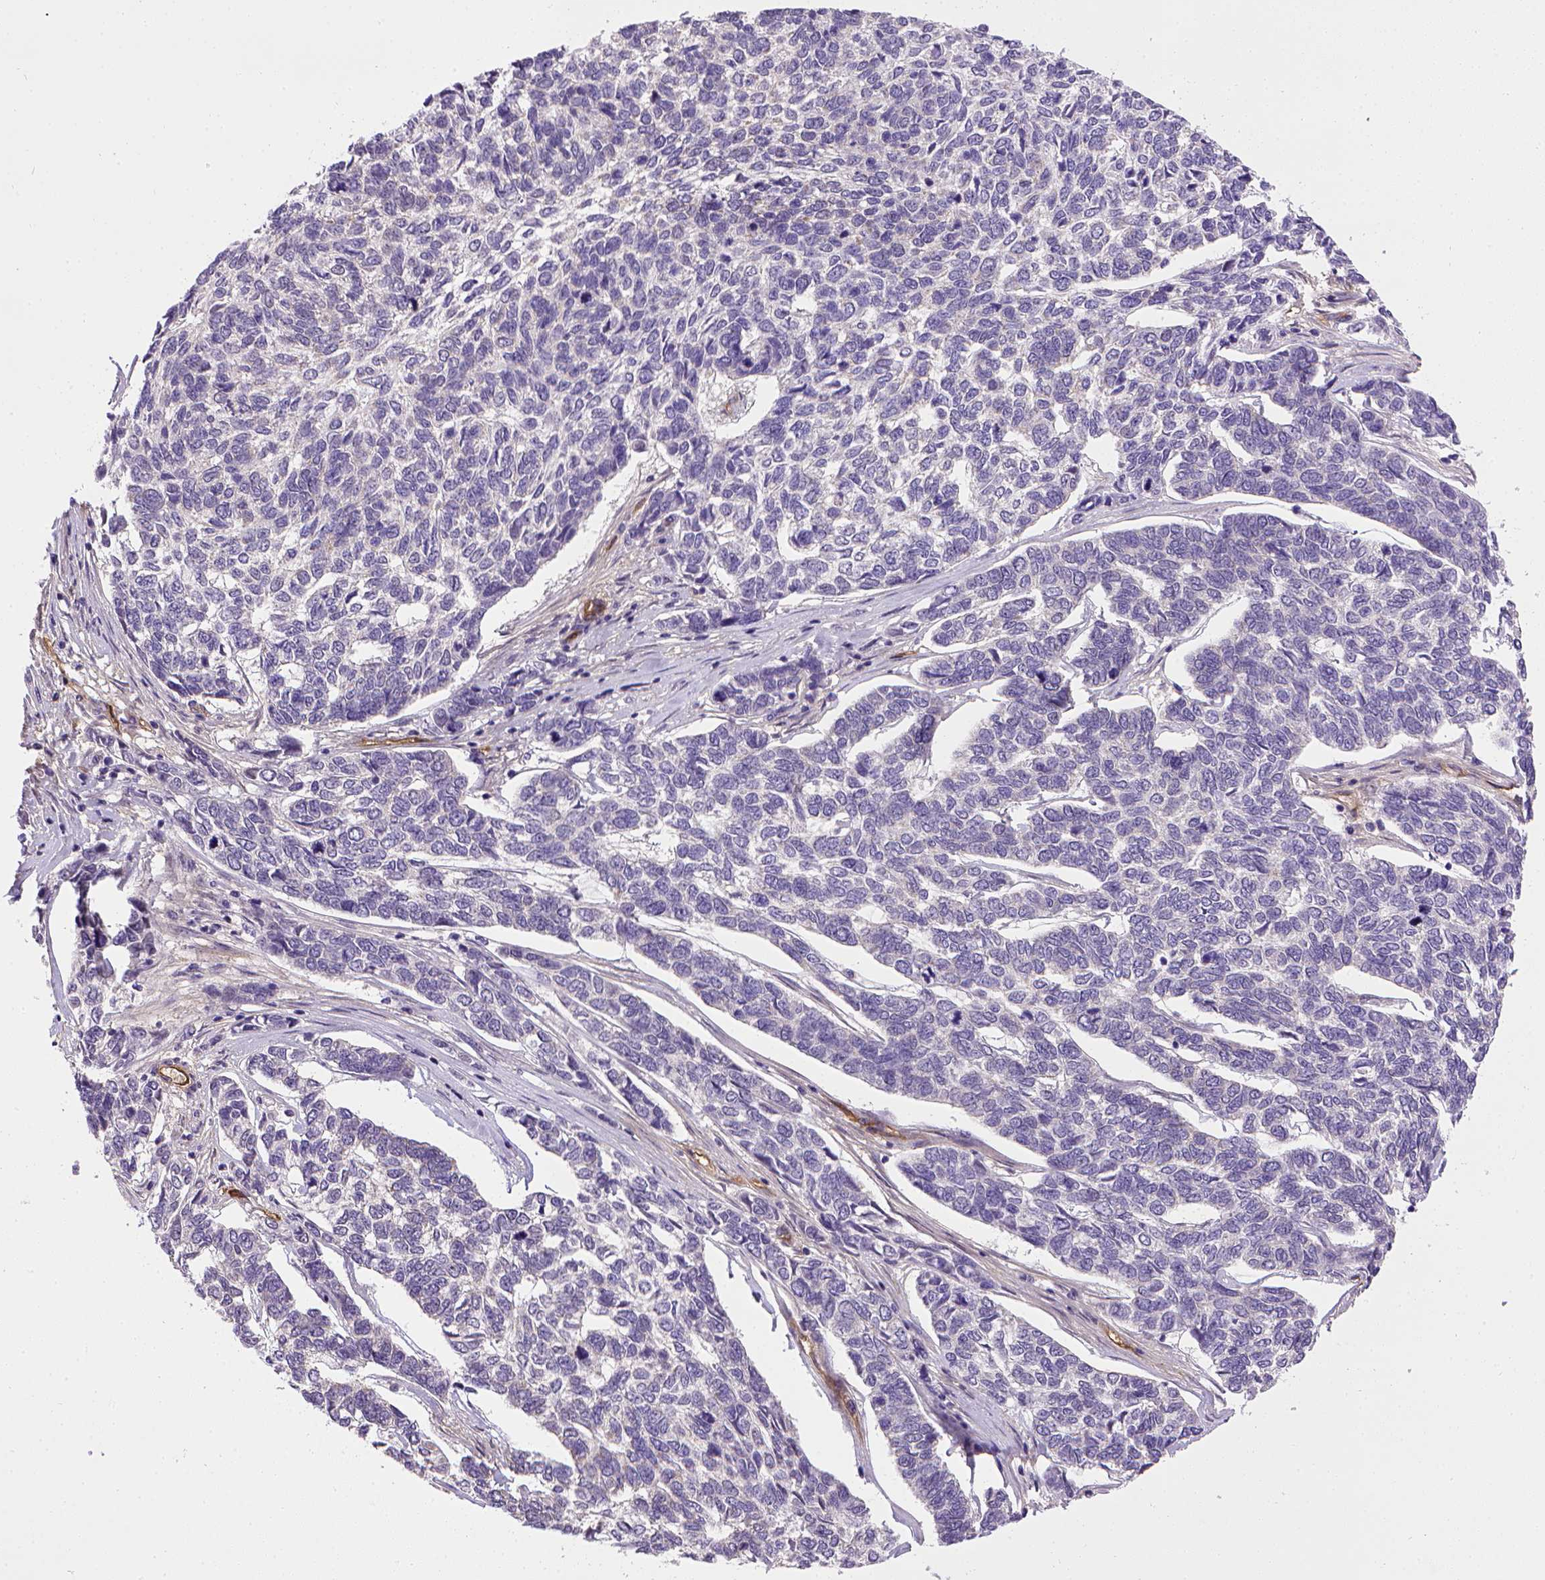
{"staining": {"intensity": "negative", "quantity": "none", "location": "none"}, "tissue": "skin cancer", "cell_type": "Tumor cells", "image_type": "cancer", "snomed": [{"axis": "morphology", "description": "Basal cell carcinoma"}, {"axis": "topography", "description": "Skin"}], "caption": "IHC micrograph of neoplastic tissue: skin cancer (basal cell carcinoma) stained with DAB shows no significant protein positivity in tumor cells.", "gene": "ENG", "patient": {"sex": "female", "age": 65}}